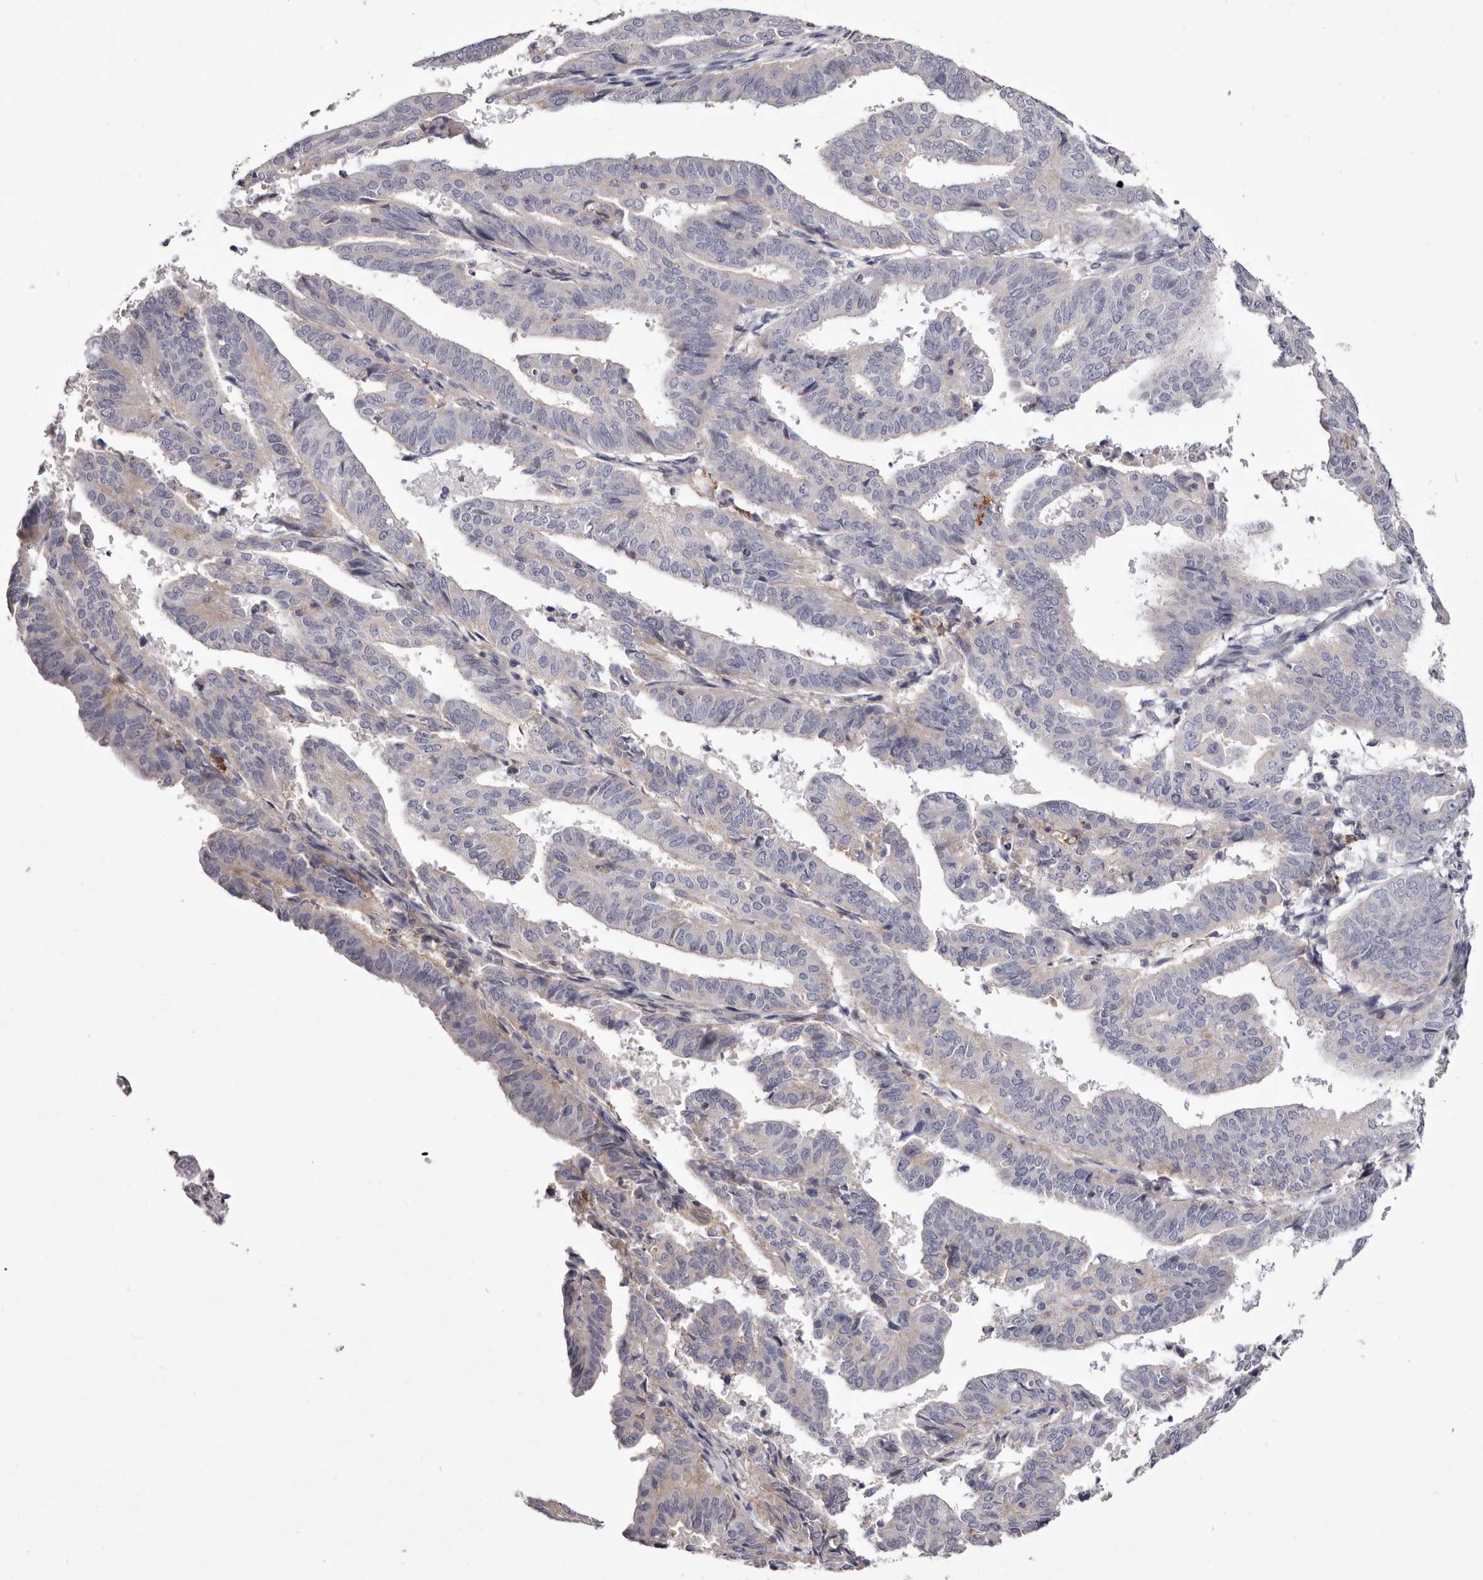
{"staining": {"intensity": "negative", "quantity": "none", "location": "none"}, "tissue": "endometrial cancer", "cell_type": "Tumor cells", "image_type": "cancer", "snomed": [{"axis": "morphology", "description": "Adenocarcinoma, NOS"}, {"axis": "topography", "description": "Uterus"}], "caption": "A high-resolution micrograph shows IHC staining of endometrial cancer, which reveals no significant positivity in tumor cells.", "gene": "S1PR5", "patient": {"sex": "female", "age": 77}}